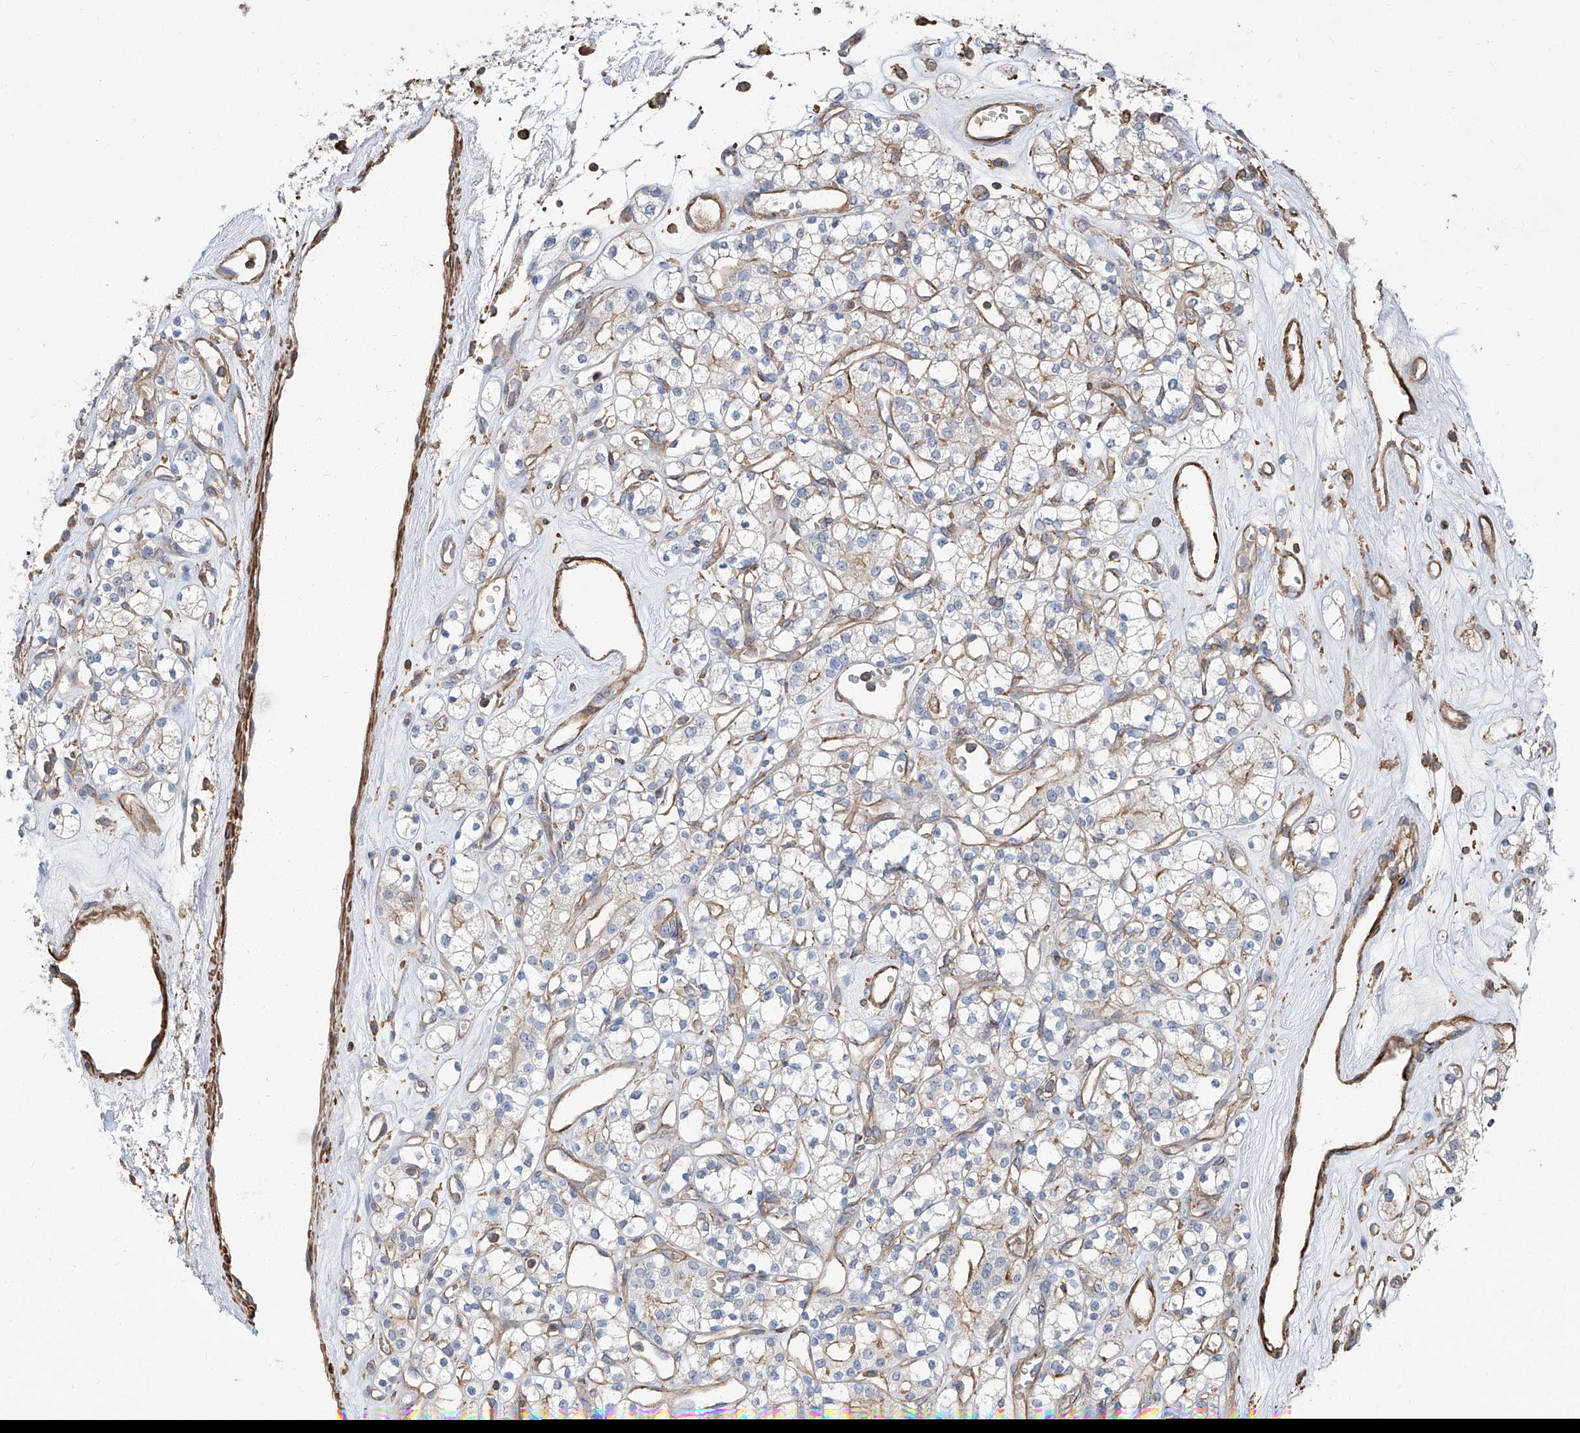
{"staining": {"intensity": "weak", "quantity": "<25%", "location": "cytoplasmic/membranous"}, "tissue": "renal cancer", "cell_type": "Tumor cells", "image_type": "cancer", "snomed": [{"axis": "morphology", "description": "Adenocarcinoma, NOS"}, {"axis": "topography", "description": "Kidney"}], "caption": "Photomicrograph shows no protein staining in tumor cells of renal cancer (adenocarcinoma) tissue.", "gene": "PIEZO2", "patient": {"sex": "male", "age": 77}}